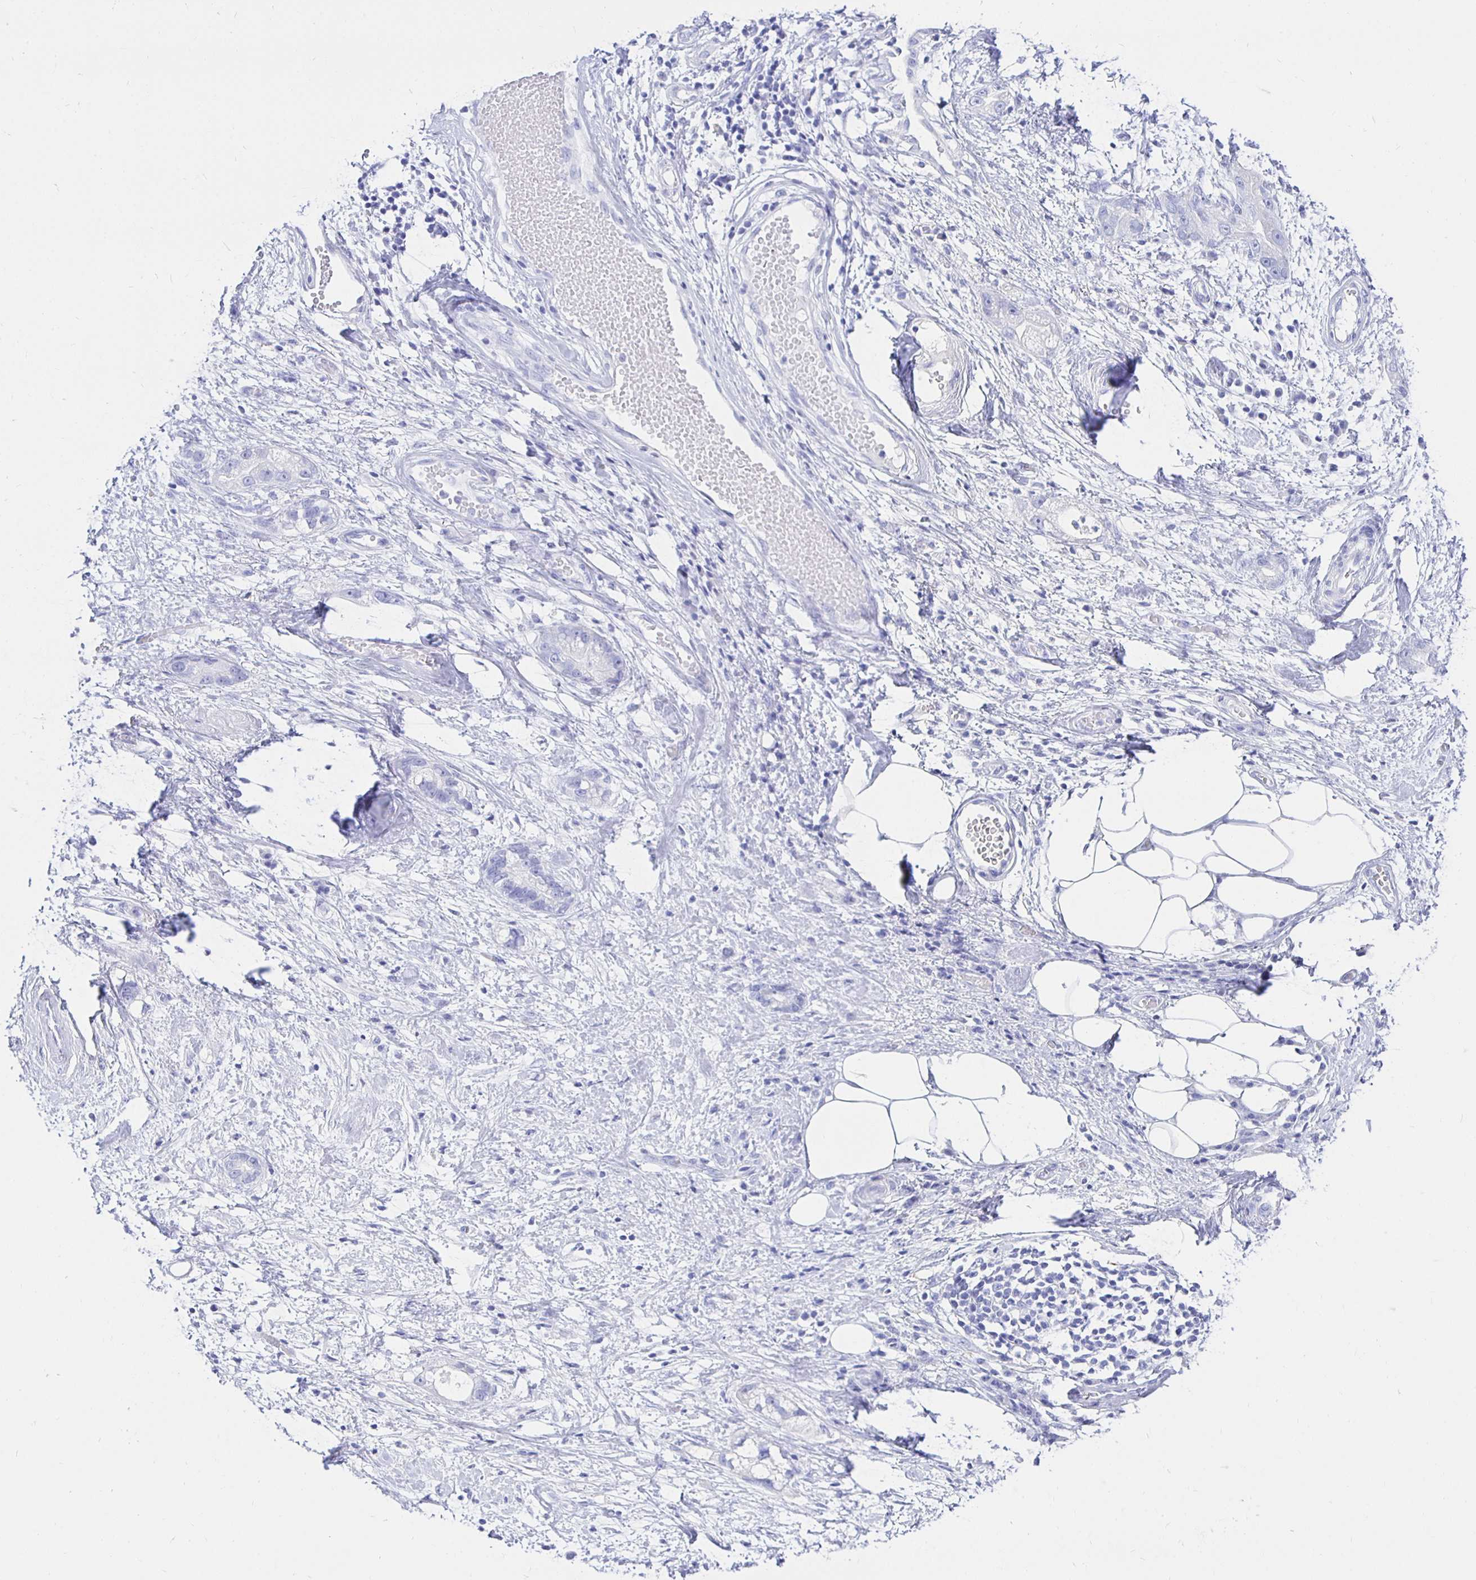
{"staining": {"intensity": "negative", "quantity": "none", "location": "none"}, "tissue": "stomach cancer", "cell_type": "Tumor cells", "image_type": "cancer", "snomed": [{"axis": "morphology", "description": "Adenocarcinoma, NOS"}, {"axis": "topography", "description": "Stomach"}], "caption": "Immunohistochemistry (IHC) micrograph of neoplastic tissue: stomach adenocarcinoma stained with DAB demonstrates no significant protein positivity in tumor cells.", "gene": "UMOD", "patient": {"sex": "male", "age": 55}}